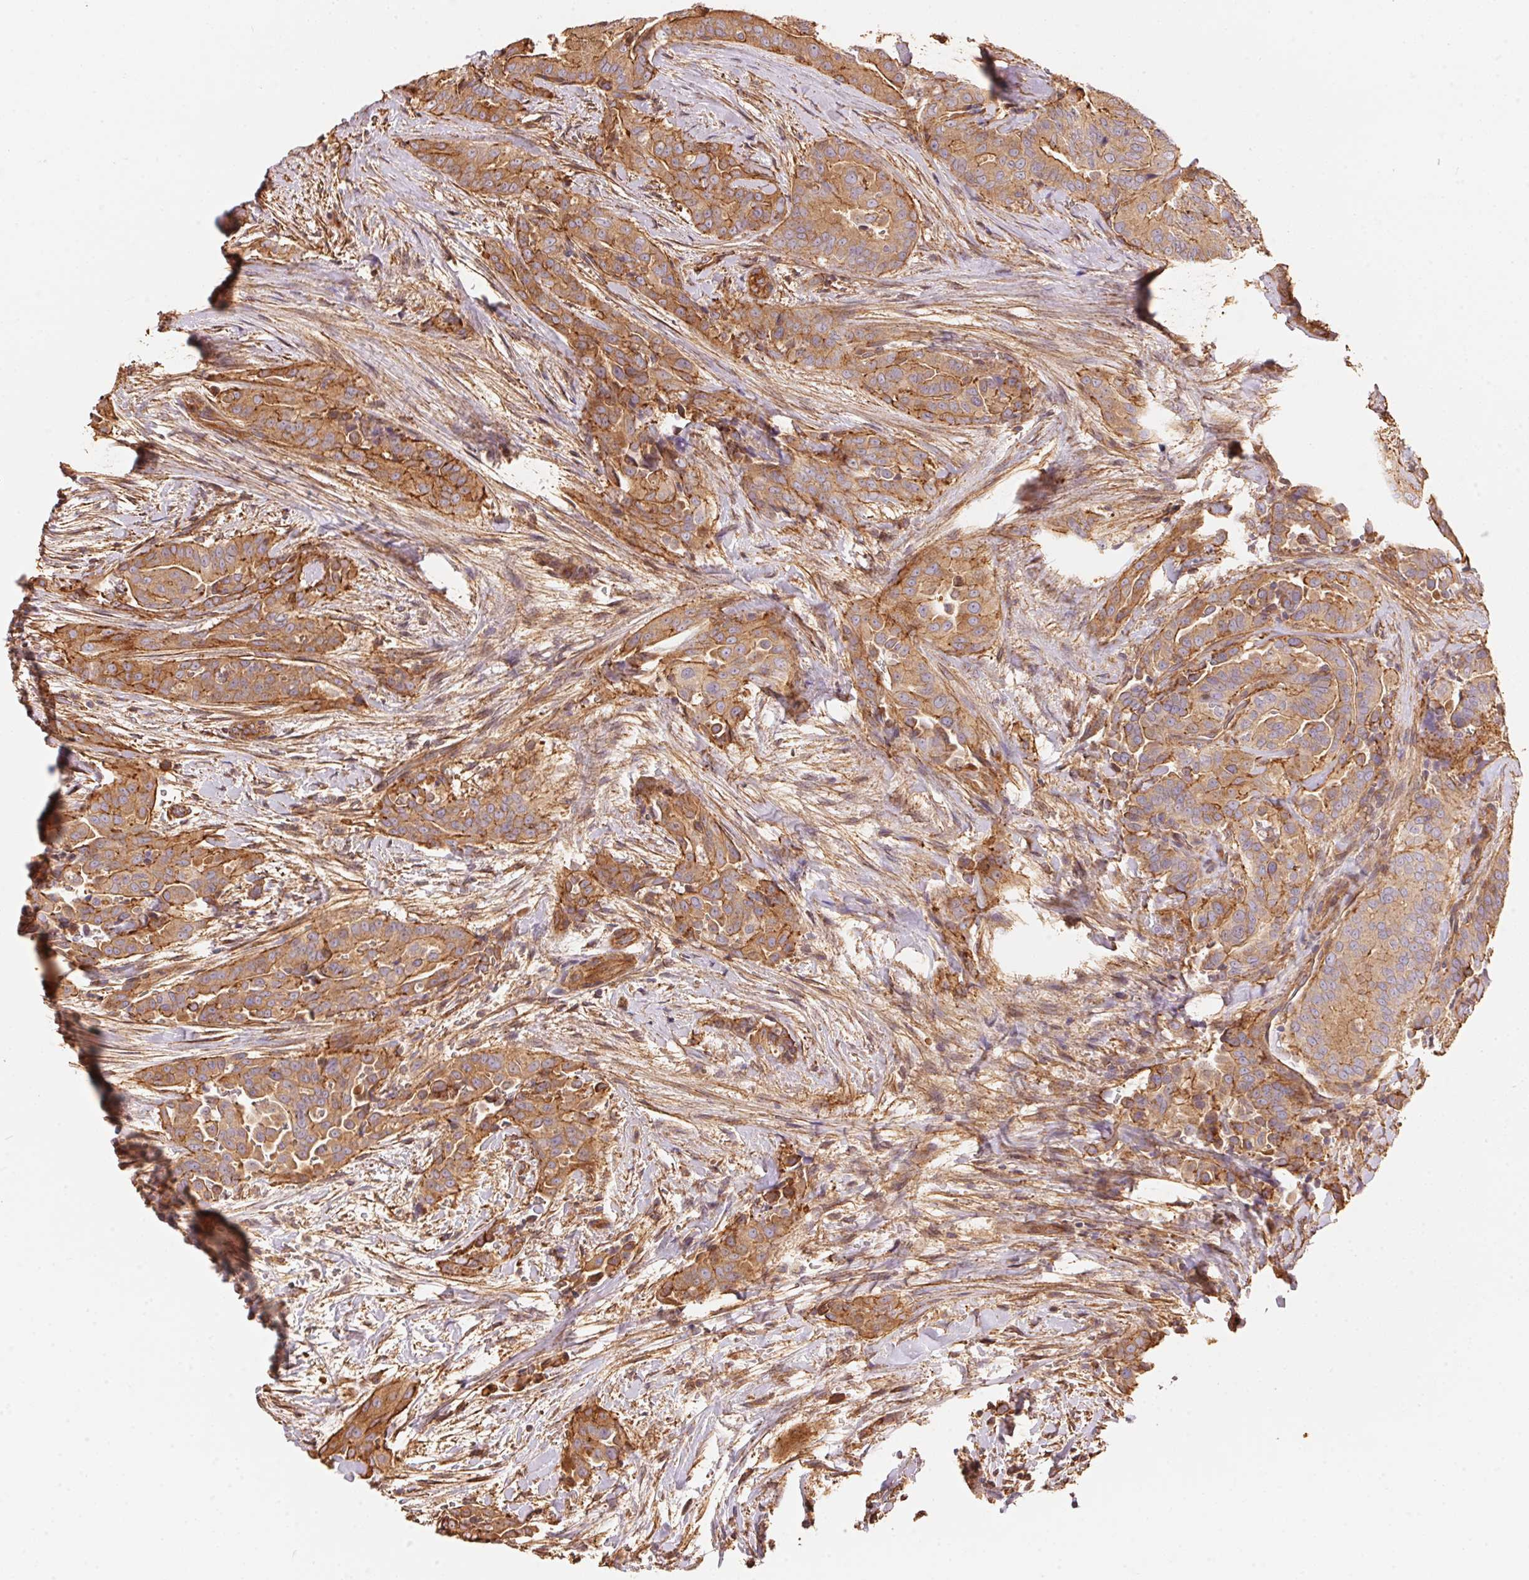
{"staining": {"intensity": "moderate", "quantity": ">75%", "location": "cytoplasmic/membranous"}, "tissue": "thyroid cancer", "cell_type": "Tumor cells", "image_type": "cancer", "snomed": [{"axis": "morphology", "description": "Papillary adenocarcinoma, NOS"}, {"axis": "topography", "description": "Thyroid gland"}], "caption": "Moderate cytoplasmic/membranous positivity for a protein is seen in approximately >75% of tumor cells of thyroid papillary adenocarcinoma using IHC.", "gene": "FRAS1", "patient": {"sex": "male", "age": 61}}